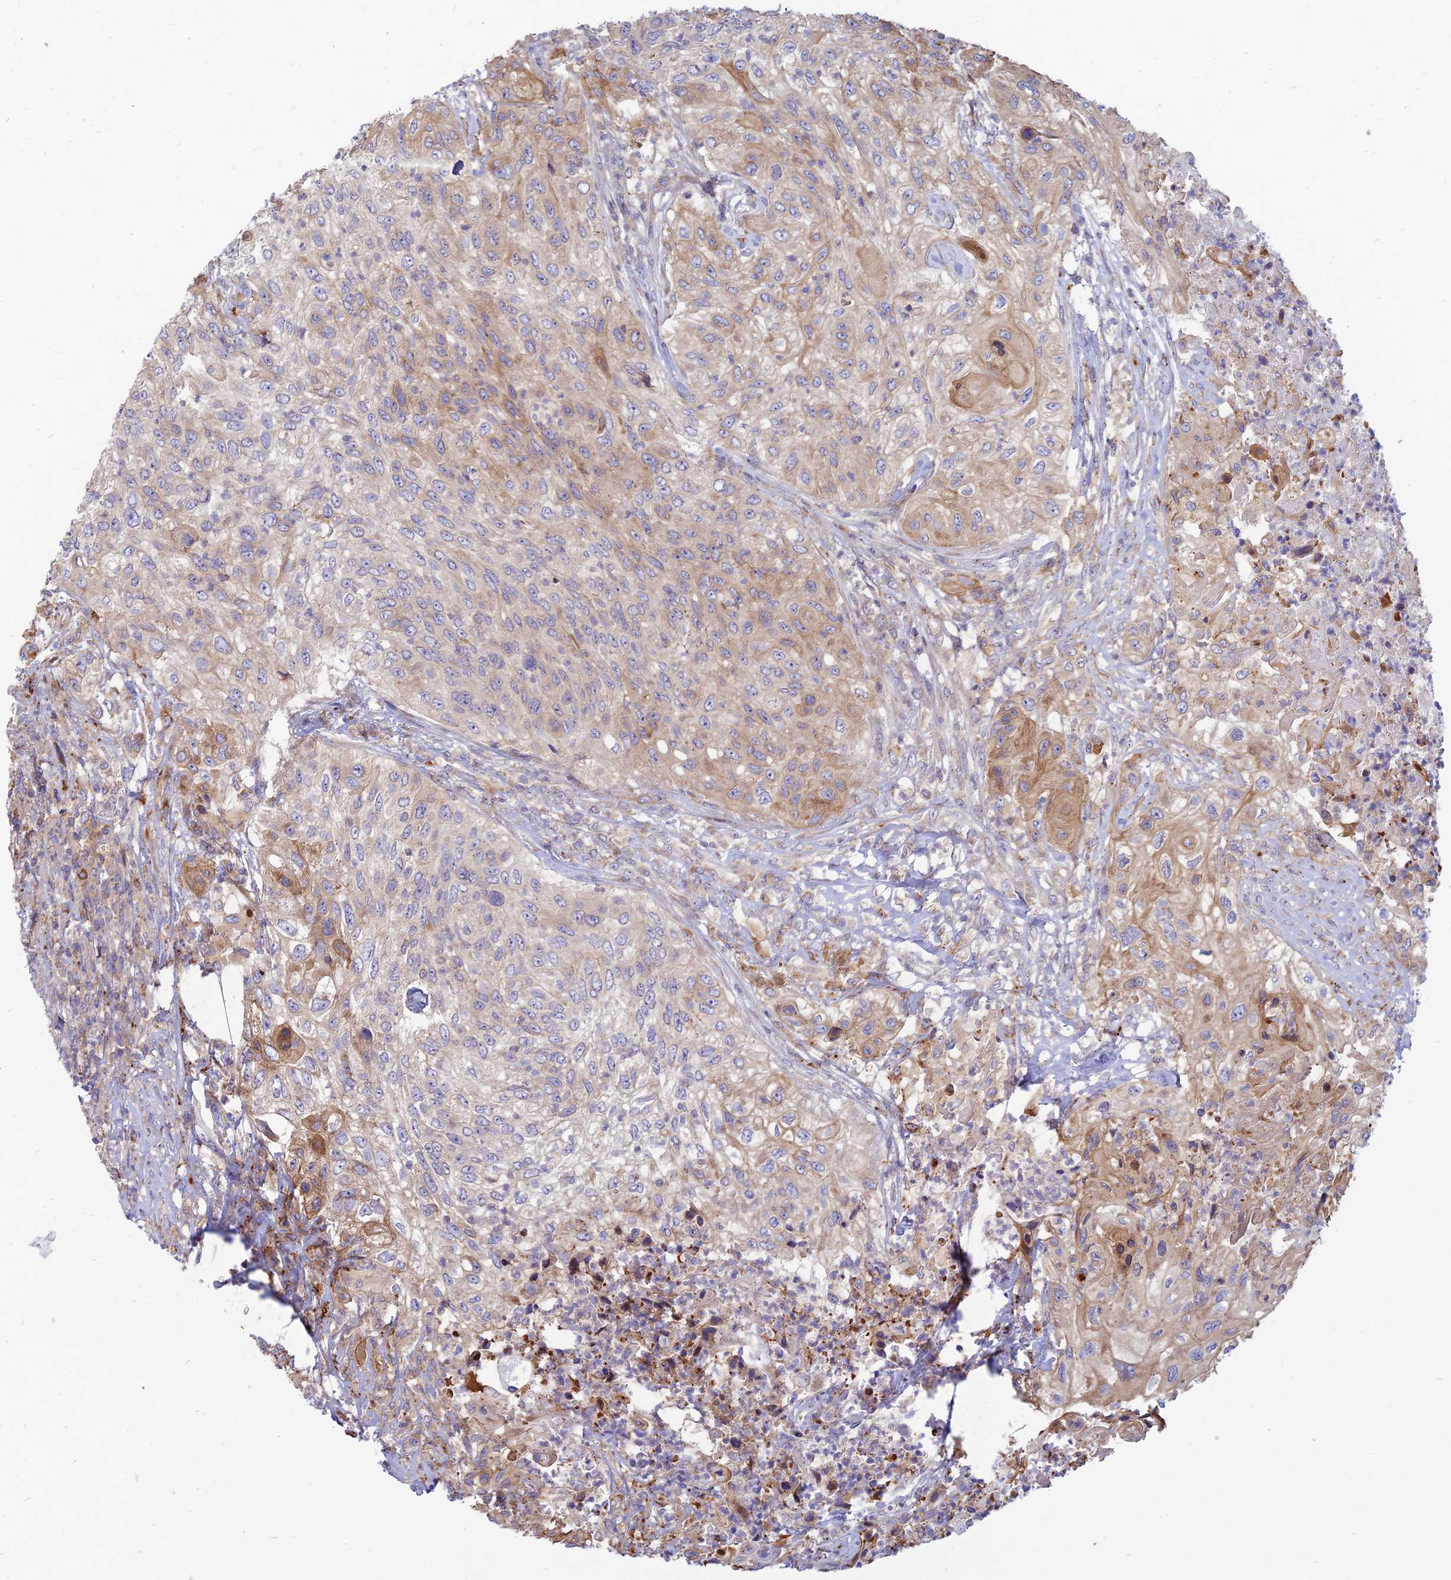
{"staining": {"intensity": "moderate", "quantity": "<25%", "location": "cytoplasmic/membranous"}, "tissue": "urothelial cancer", "cell_type": "Tumor cells", "image_type": "cancer", "snomed": [{"axis": "morphology", "description": "Urothelial carcinoma, High grade"}, {"axis": "topography", "description": "Urinary bladder"}], "caption": "Immunohistochemistry (IHC) histopathology image of neoplastic tissue: human urothelial cancer stained using immunohistochemistry (IHC) exhibits low levels of moderate protein expression localized specifically in the cytoplasmic/membranous of tumor cells, appearing as a cytoplasmic/membranous brown color.", "gene": "PHKA2", "patient": {"sex": "female", "age": 60}}